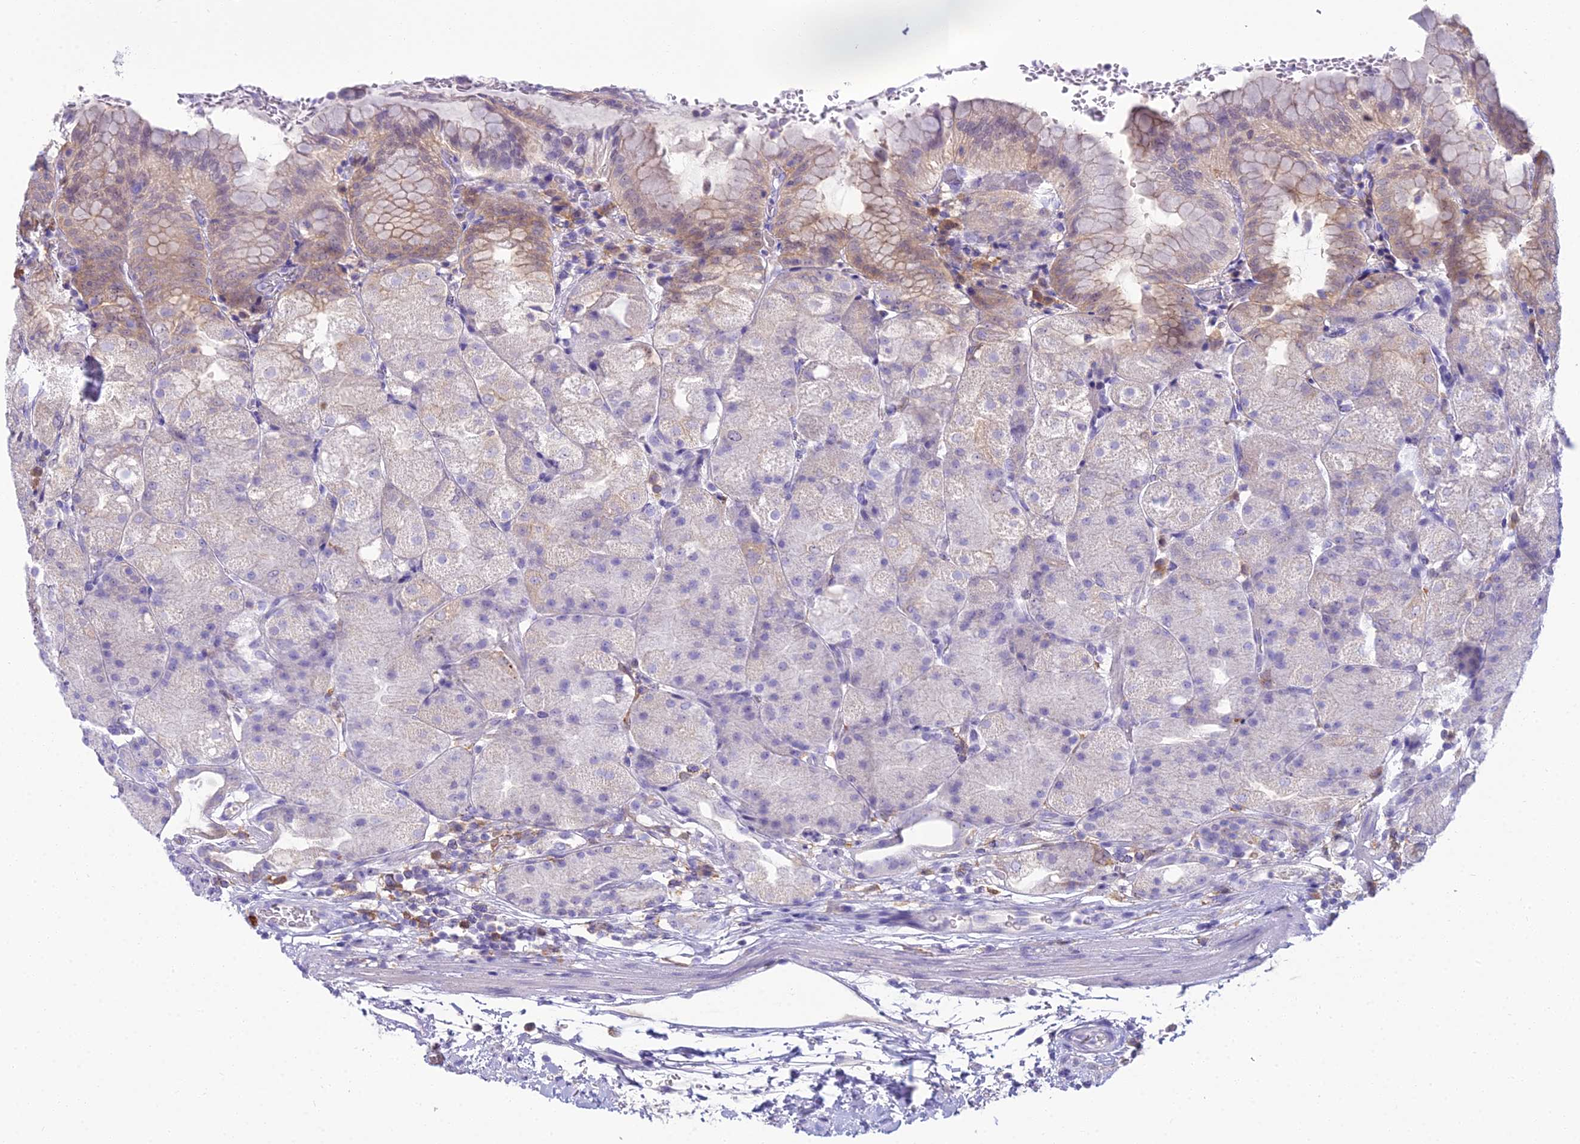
{"staining": {"intensity": "moderate", "quantity": "<25%", "location": "cytoplasmic/membranous"}, "tissue": "stomach", "cell_type": "Glandular cells", "image_type": "normal", "snomed": [{"axis": "morphology", "description": "Normal tissue, NOS"}, {"axis": "topography", "description": "Stomach, upper"}, {"axis": "topography", "description": "Stomach, lower"}], "caption": "A brown stain shows moderate cytoplasmic/membranous positivity of a protein in glandular cells of normal human stomach. (IHC, brightfield microscopy, high magnification).", "gene": "BLNK", "patient": {"sex": "male", "age": 62}}